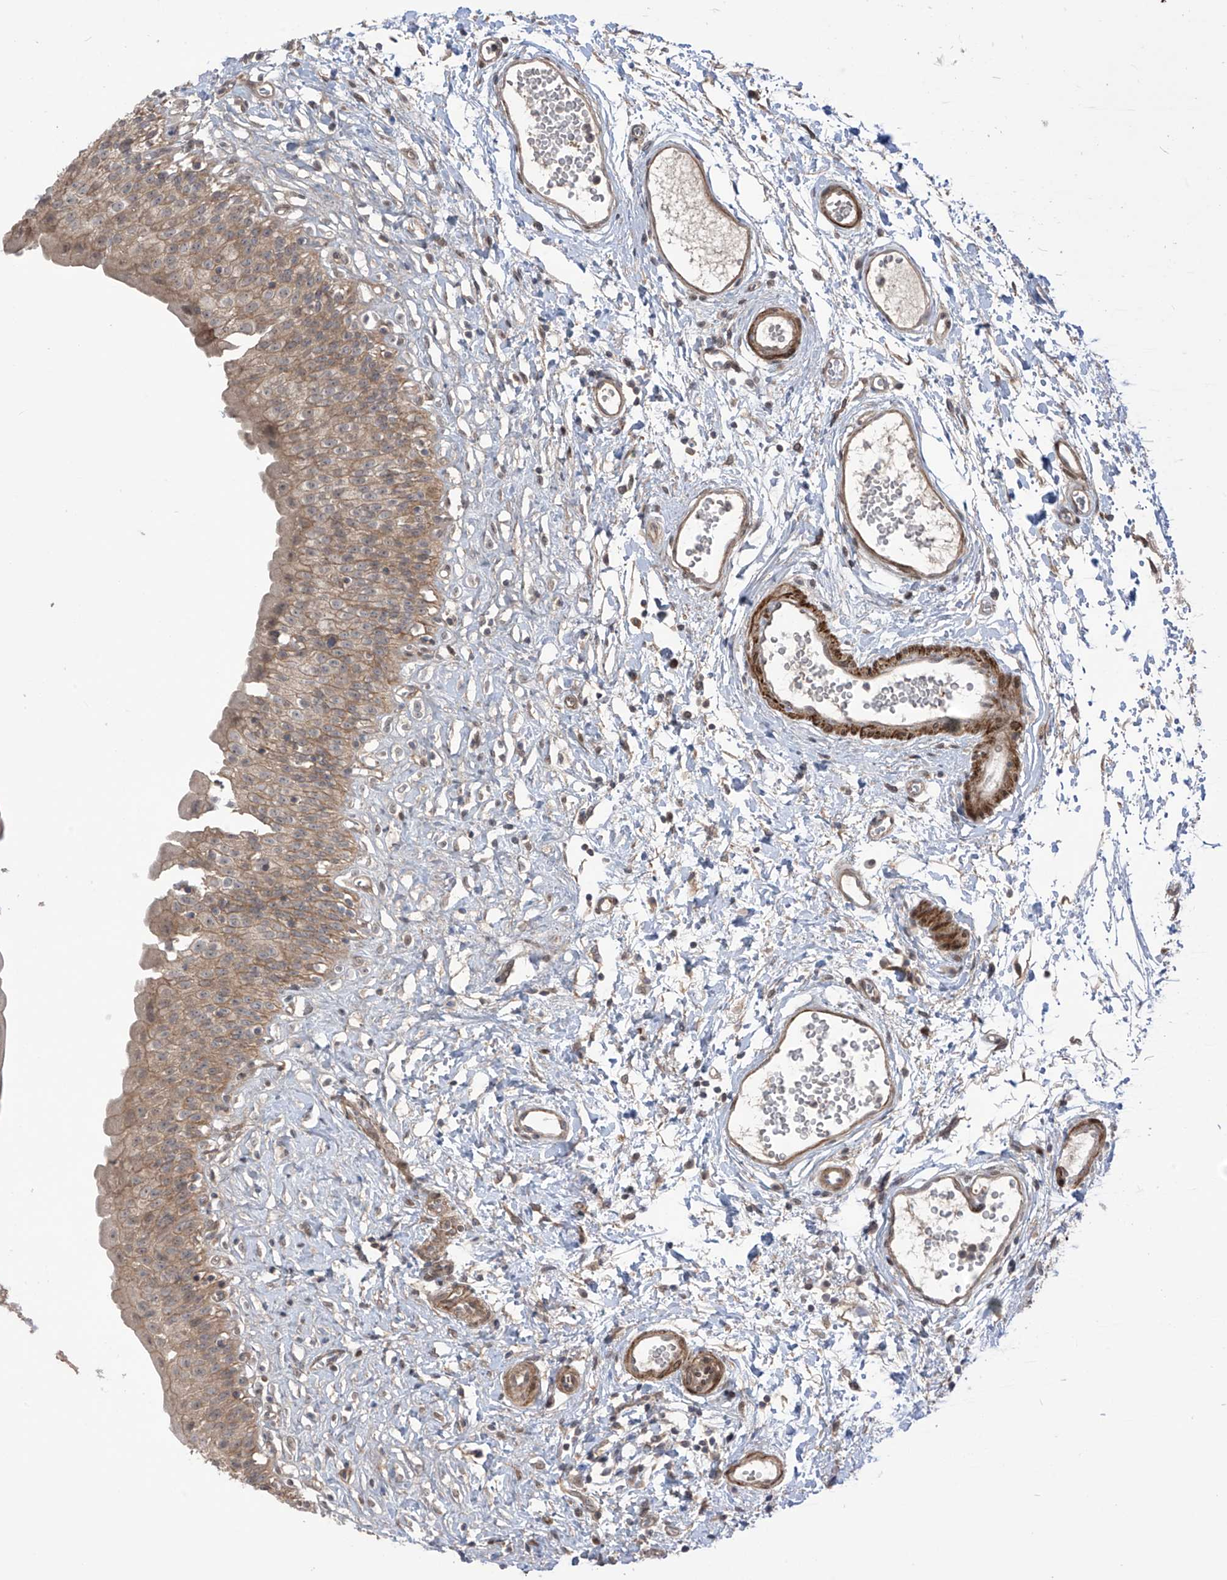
{"staining": {"intensity": "weak", "quantity": ">75%", "location": "cytoplasmic/membranous"}, "tissue": "urinary bladder", "cell_type": "Urothelial cells", "image_type": "normal", "snomed": [{"axis": "morphology", "description": "Normal tissue, NOS"}, {"axis": "topography", "description": "Urinary bladder"}], "caption": "The histopathology image reveals immunohistochemical staining of normal urinary bladder. There is weak cytoplasmic/membranous positivity is appreciated in about >75% of urothelial cells.", "gene": "LRRC74A", "patient": {"sex": "male", "age": 51}}